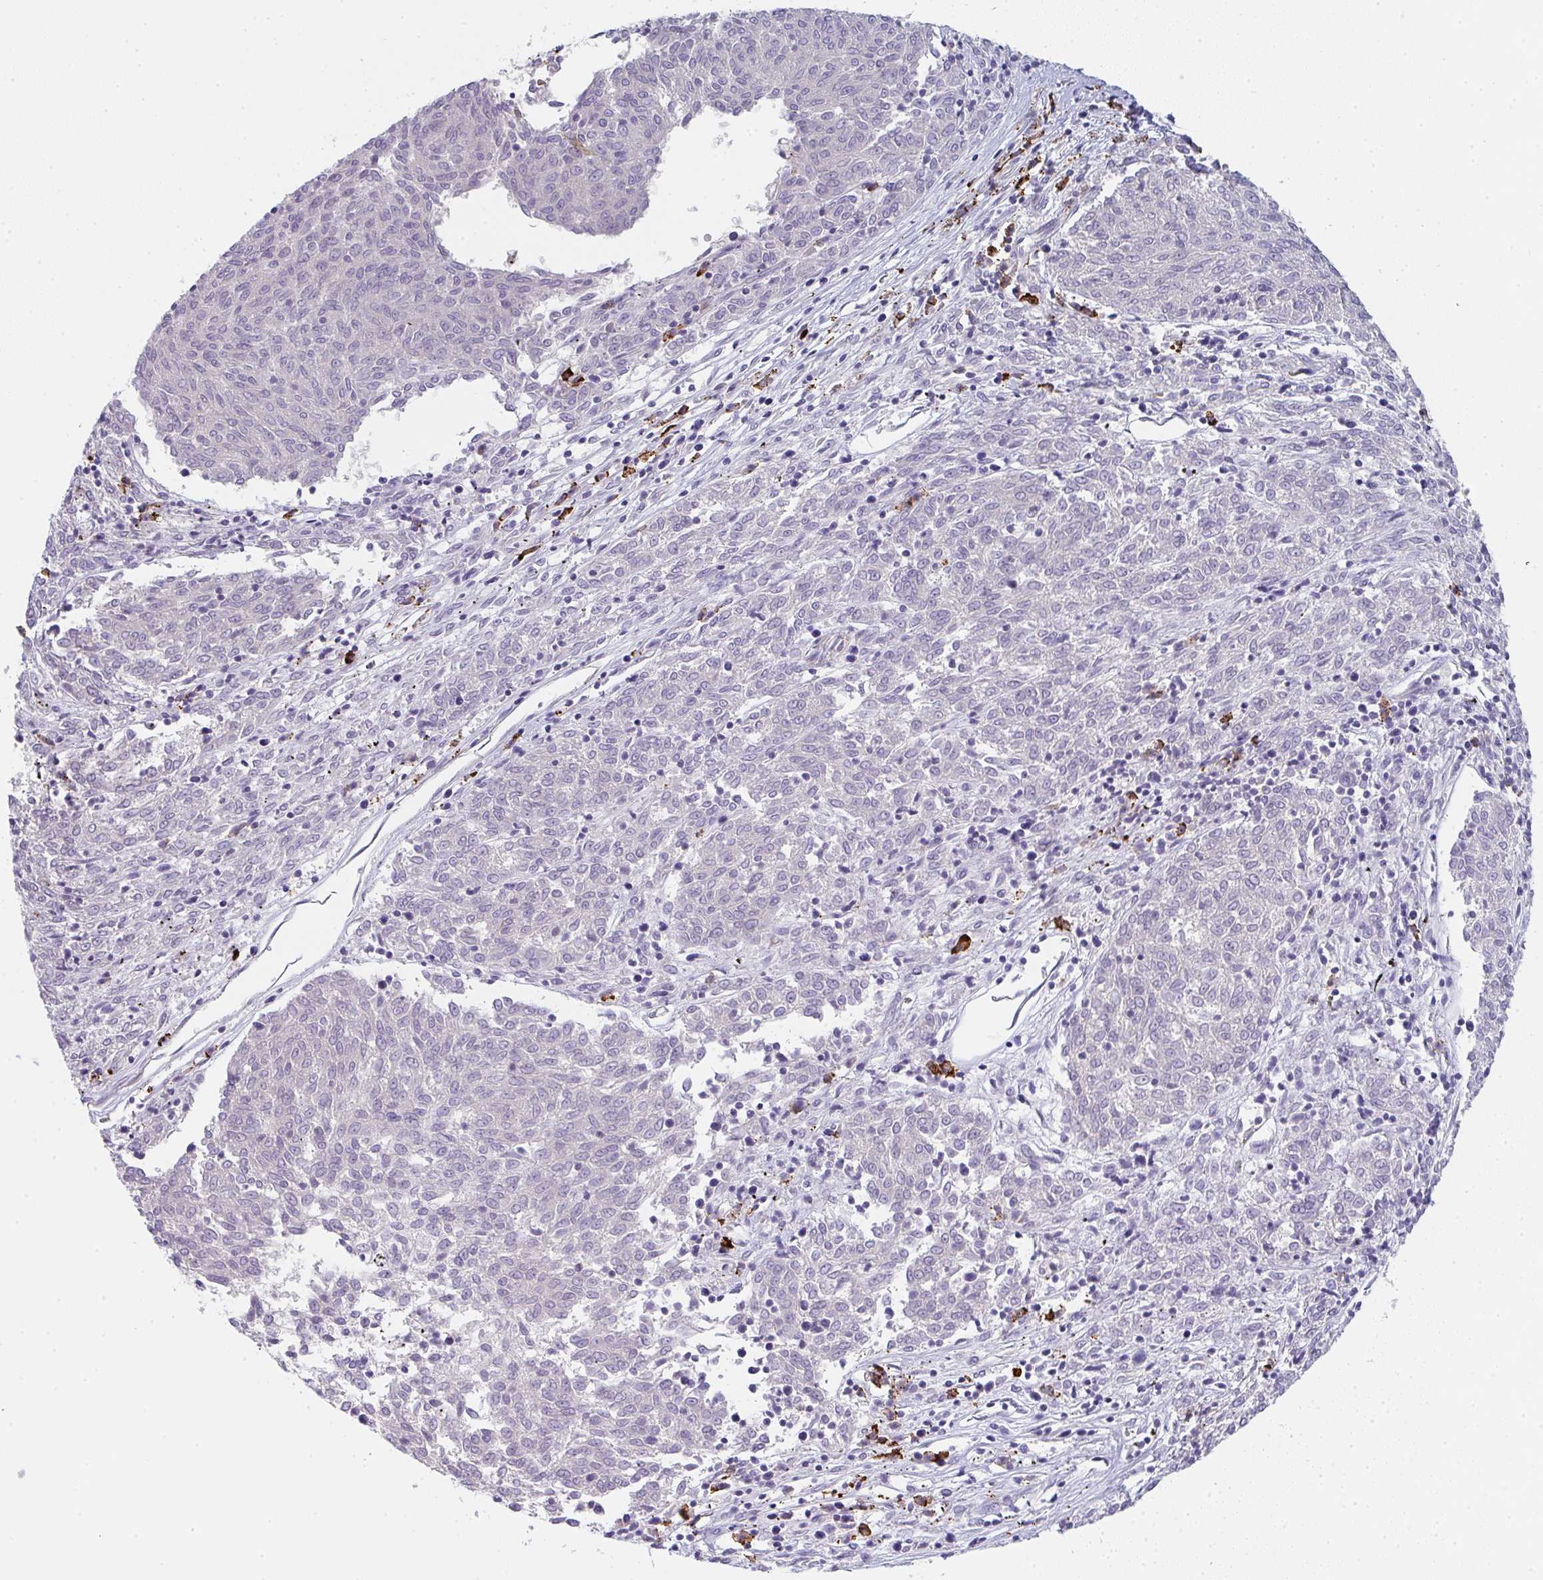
{"staining": {"intensity": "negative", "quantity": "none", "location": "none"}, "tissue": "melanoma", "cell_type": "Tumor cells", "image_type": "cancer", "snomed": [{"axis": "morphology", "description": "Malignant melanoma, NOS"}, {"axis": "topography", "description": "Skin"}], "caption": "High power microscopy histopathology image of an IHC photomicrograph of melanoma, revealing no significant expression in tumor cells.", "gene": "CACNA1S", "patient": {"sex": "female", "age": 72}}